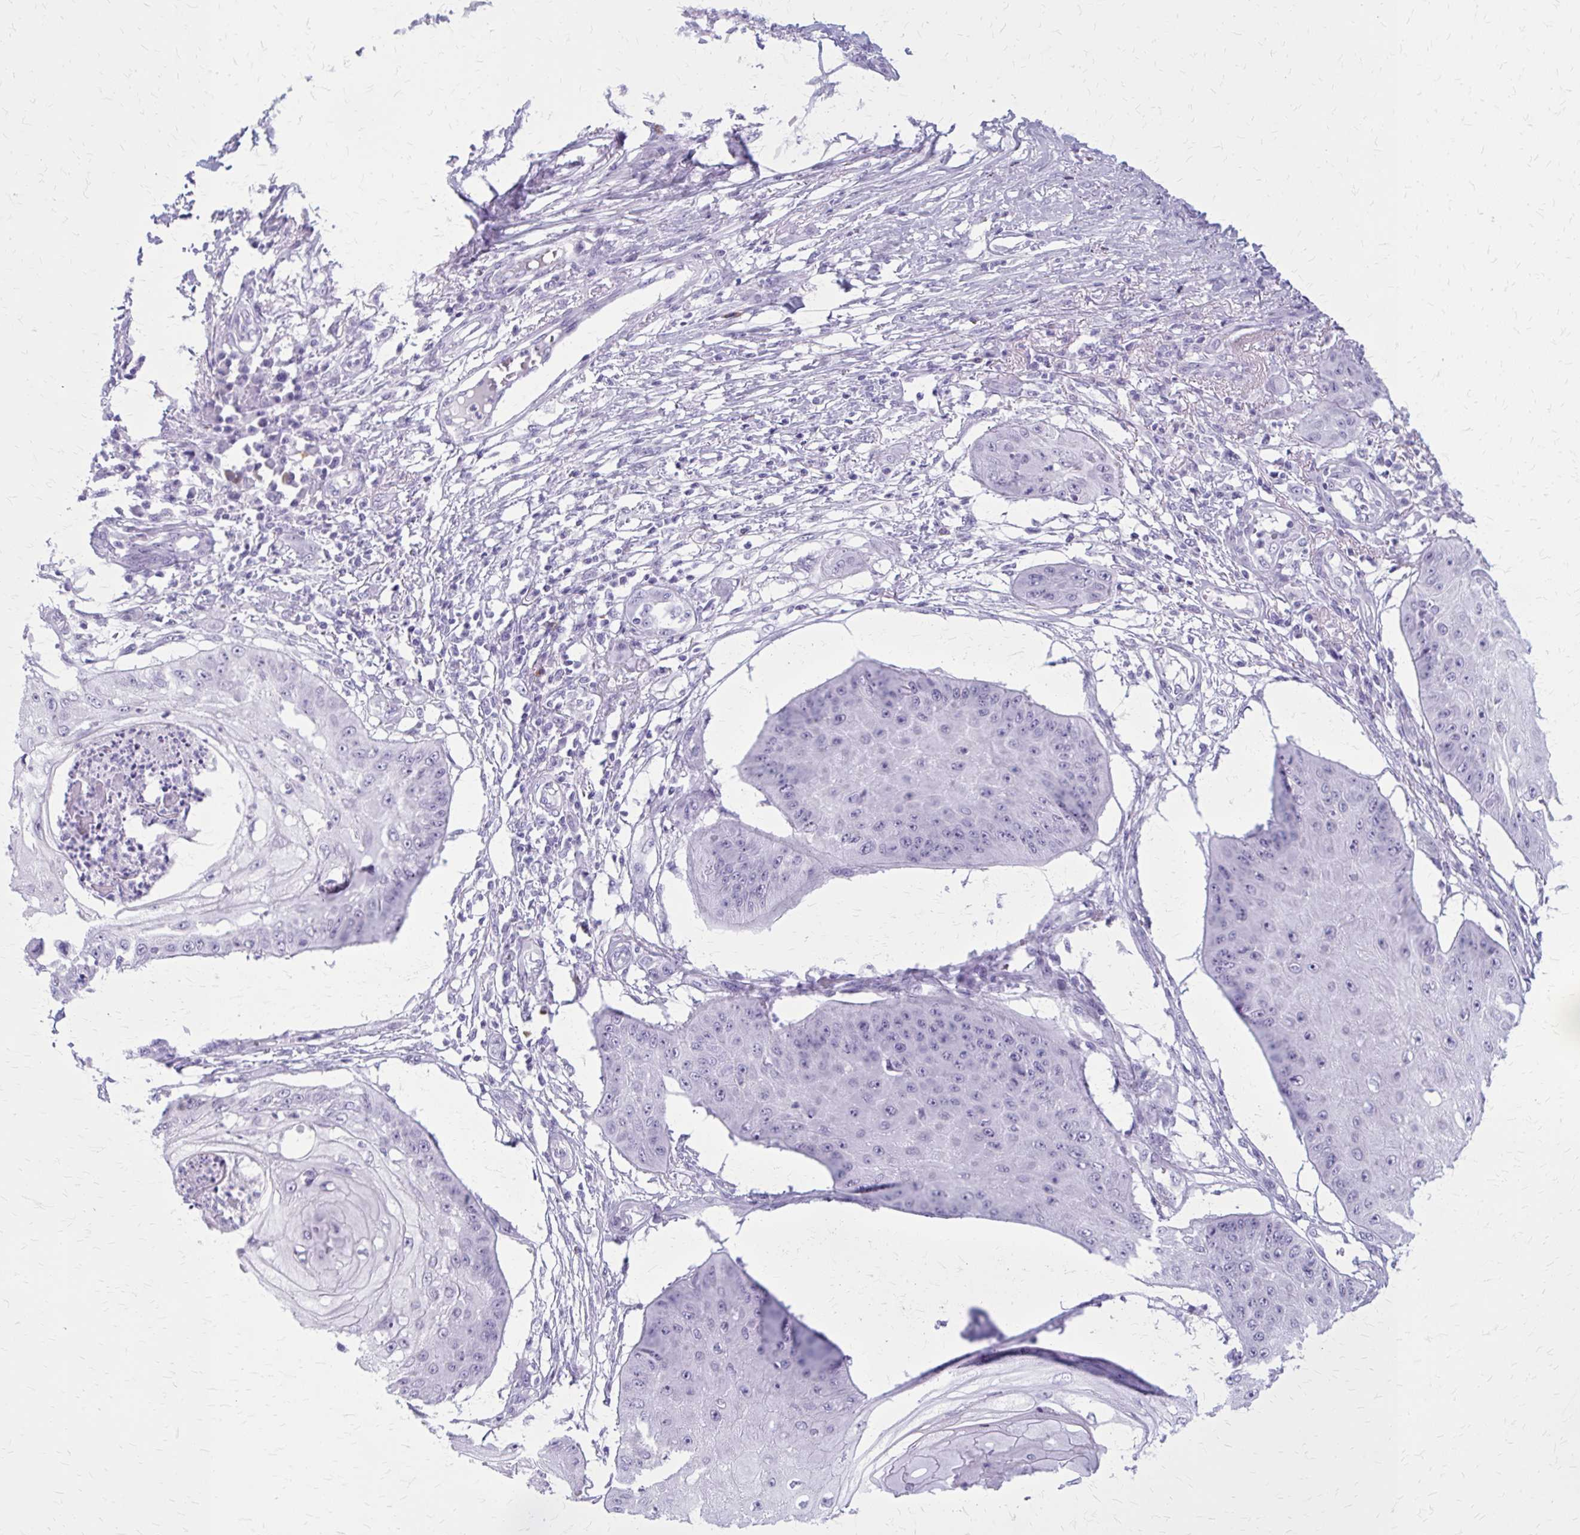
{"staining": {"intensity": "negative", "quantity": "none", "location": "none"}, "tissue": "skin cancer", "cell_type": "Tumor cells", "image_type": "cancer", "snomed": [{"axis": "morphology", "description": "Squamous cell carcinoma, NOS"}, {"axis": "topography", "description": "Skin"}], "caption": "IHC of skin cancer (squamous cell carcinoma) reveals no staining in tumor cells.", "gene": "ZDHHC7", "patient": {"sex": "male", "age": 70}}